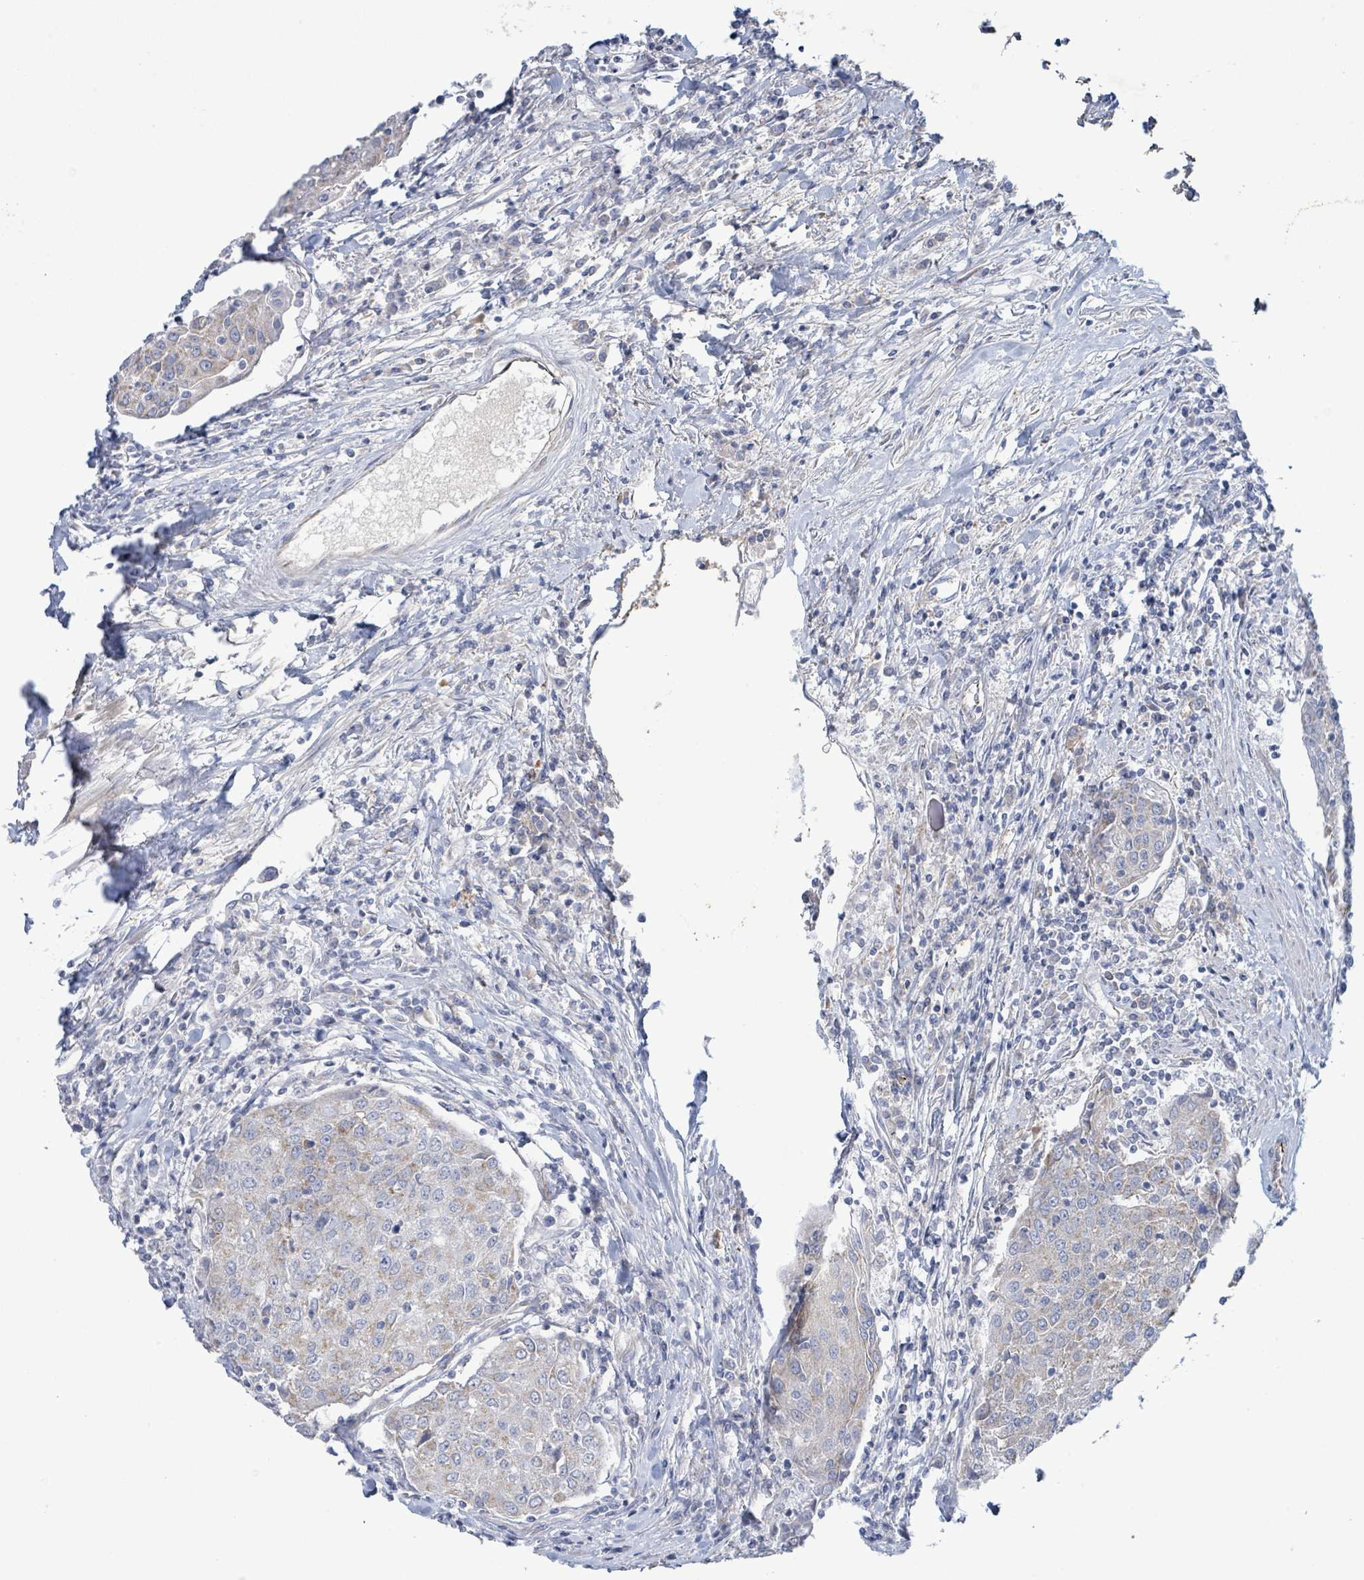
{"staining": {"intensity": "weak", "quantity": "<25%", "location": "cytoplasmic/membranous"}, "tissue": "urothelial cancer", "cell_type": "Tumor cells", "image_type": "cancer", "snomed": [{"axis": "morphology", "description": "Urothelial carcinoma, High grade"}, {"axis": "topography", "description": "Urinary bladder"}], "caption": "Immunohistochemistry image of human urothelial cancer stained for a protein (brown), which demonstrates no positivity in tumor cells. Brightfield microscopy of IHC stained with DAB (3,3'-diaminobenzidine) (brown) and hematoxylin (blue), captured at high magnification.", "gene": "ALG12", "patient": {"sex": "female", "age": 85}}